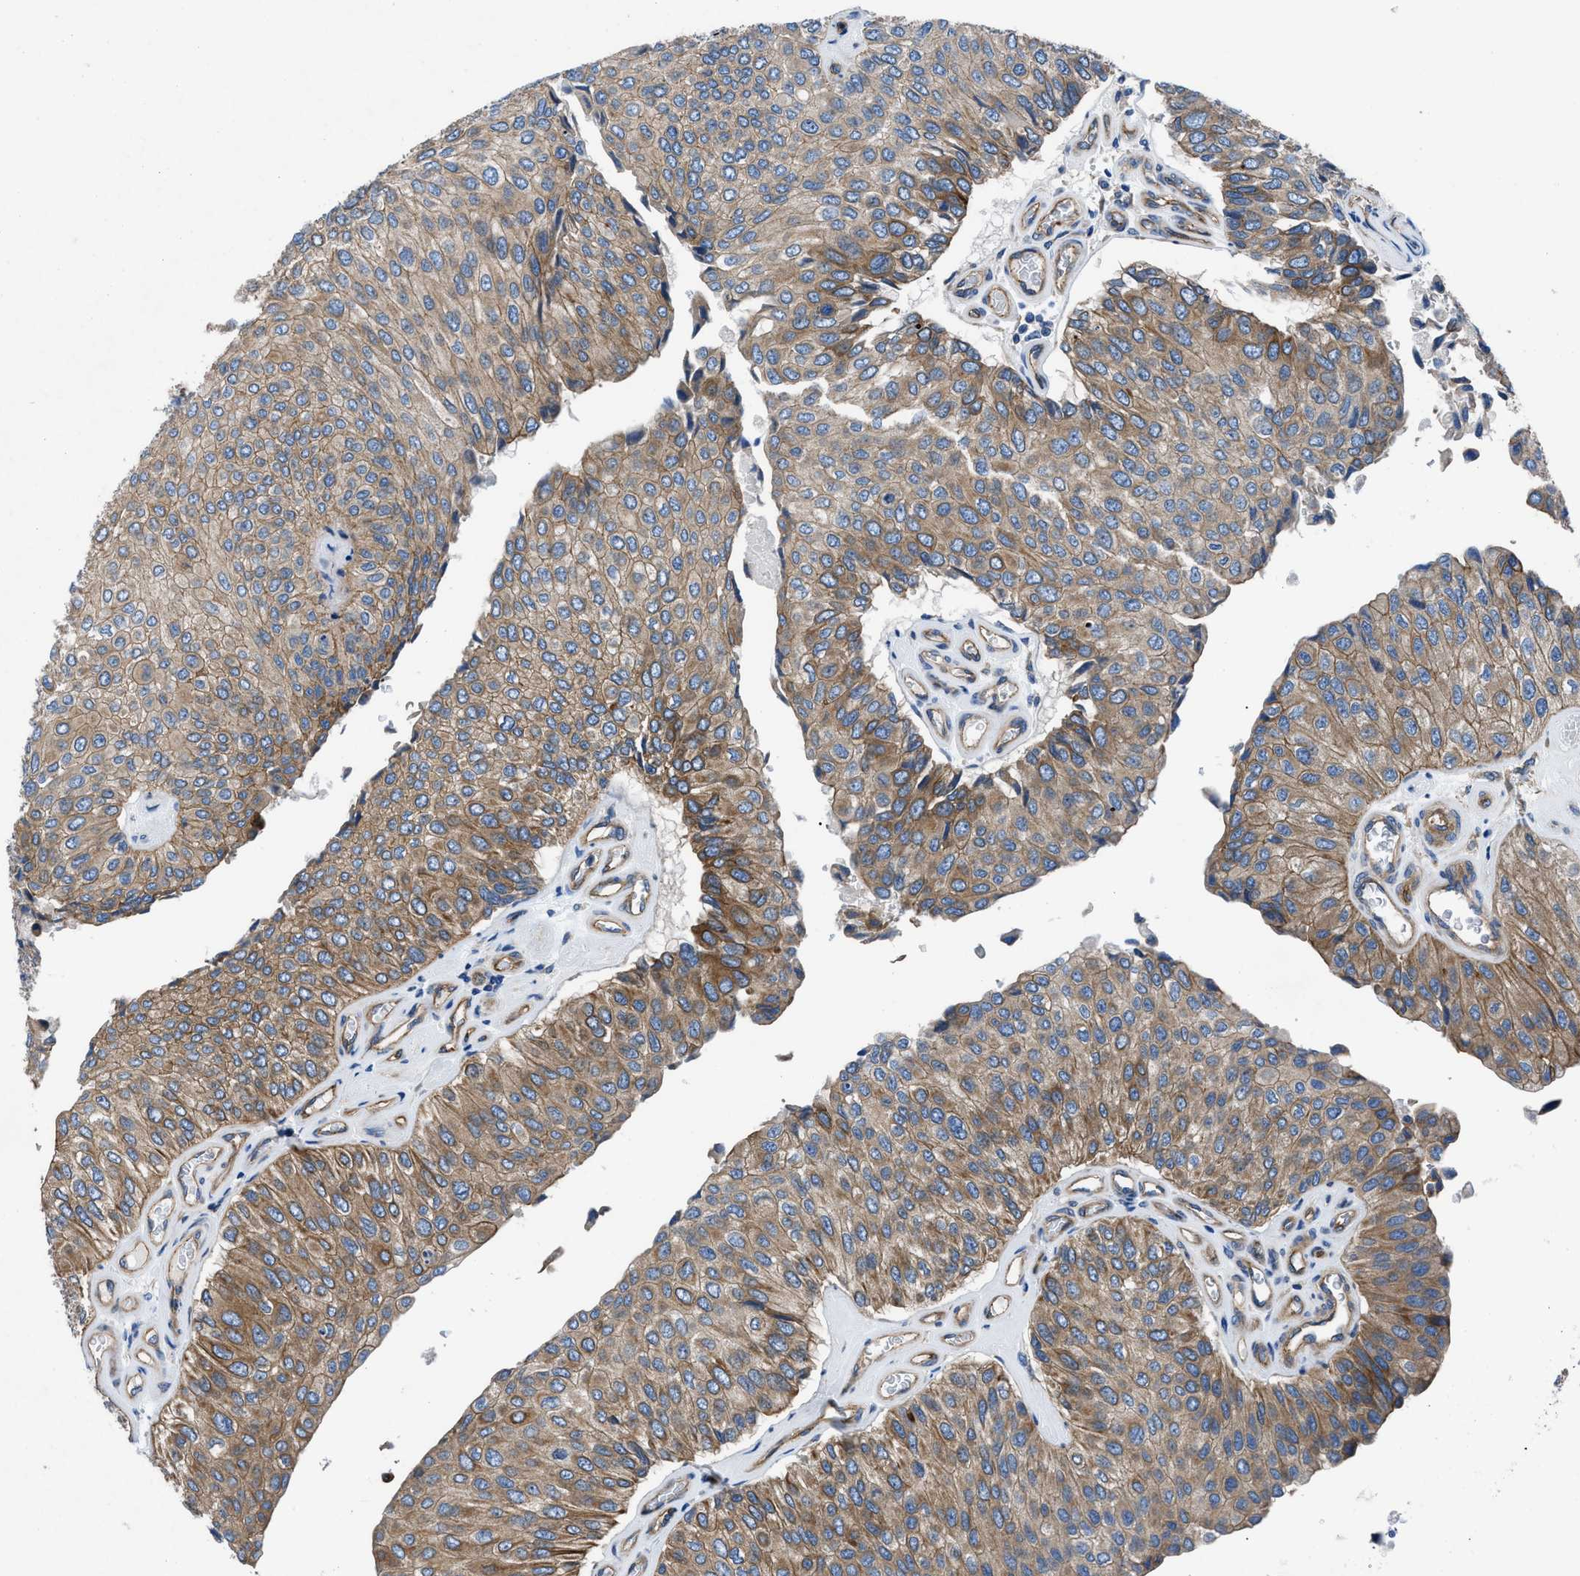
{"staining": {"intensity": "moderate", "quantity": ">75%", "location": "cytoplasmic/membranous"}, "tissue": "urothelial cancer", "cell_type": "Tumor cells", "image_type": "cancer", "snomed": [{"axis": "morphology", "description": "Urothelial carcinoma, High grade"}, {"axis": "topography", "description": "Kidney"}, {"axis": "topography", "description": "Urinary bladder"}], "caption": "The histopathology image exhibits immunohistochemical staining of high-grade urothelial carcinoma. There is moderate cytoplasmic/membranous expression is seen in about >75% of tumor cells.", "gene": "TRIP4", "patient": {"sex": "male", "age": 77}}